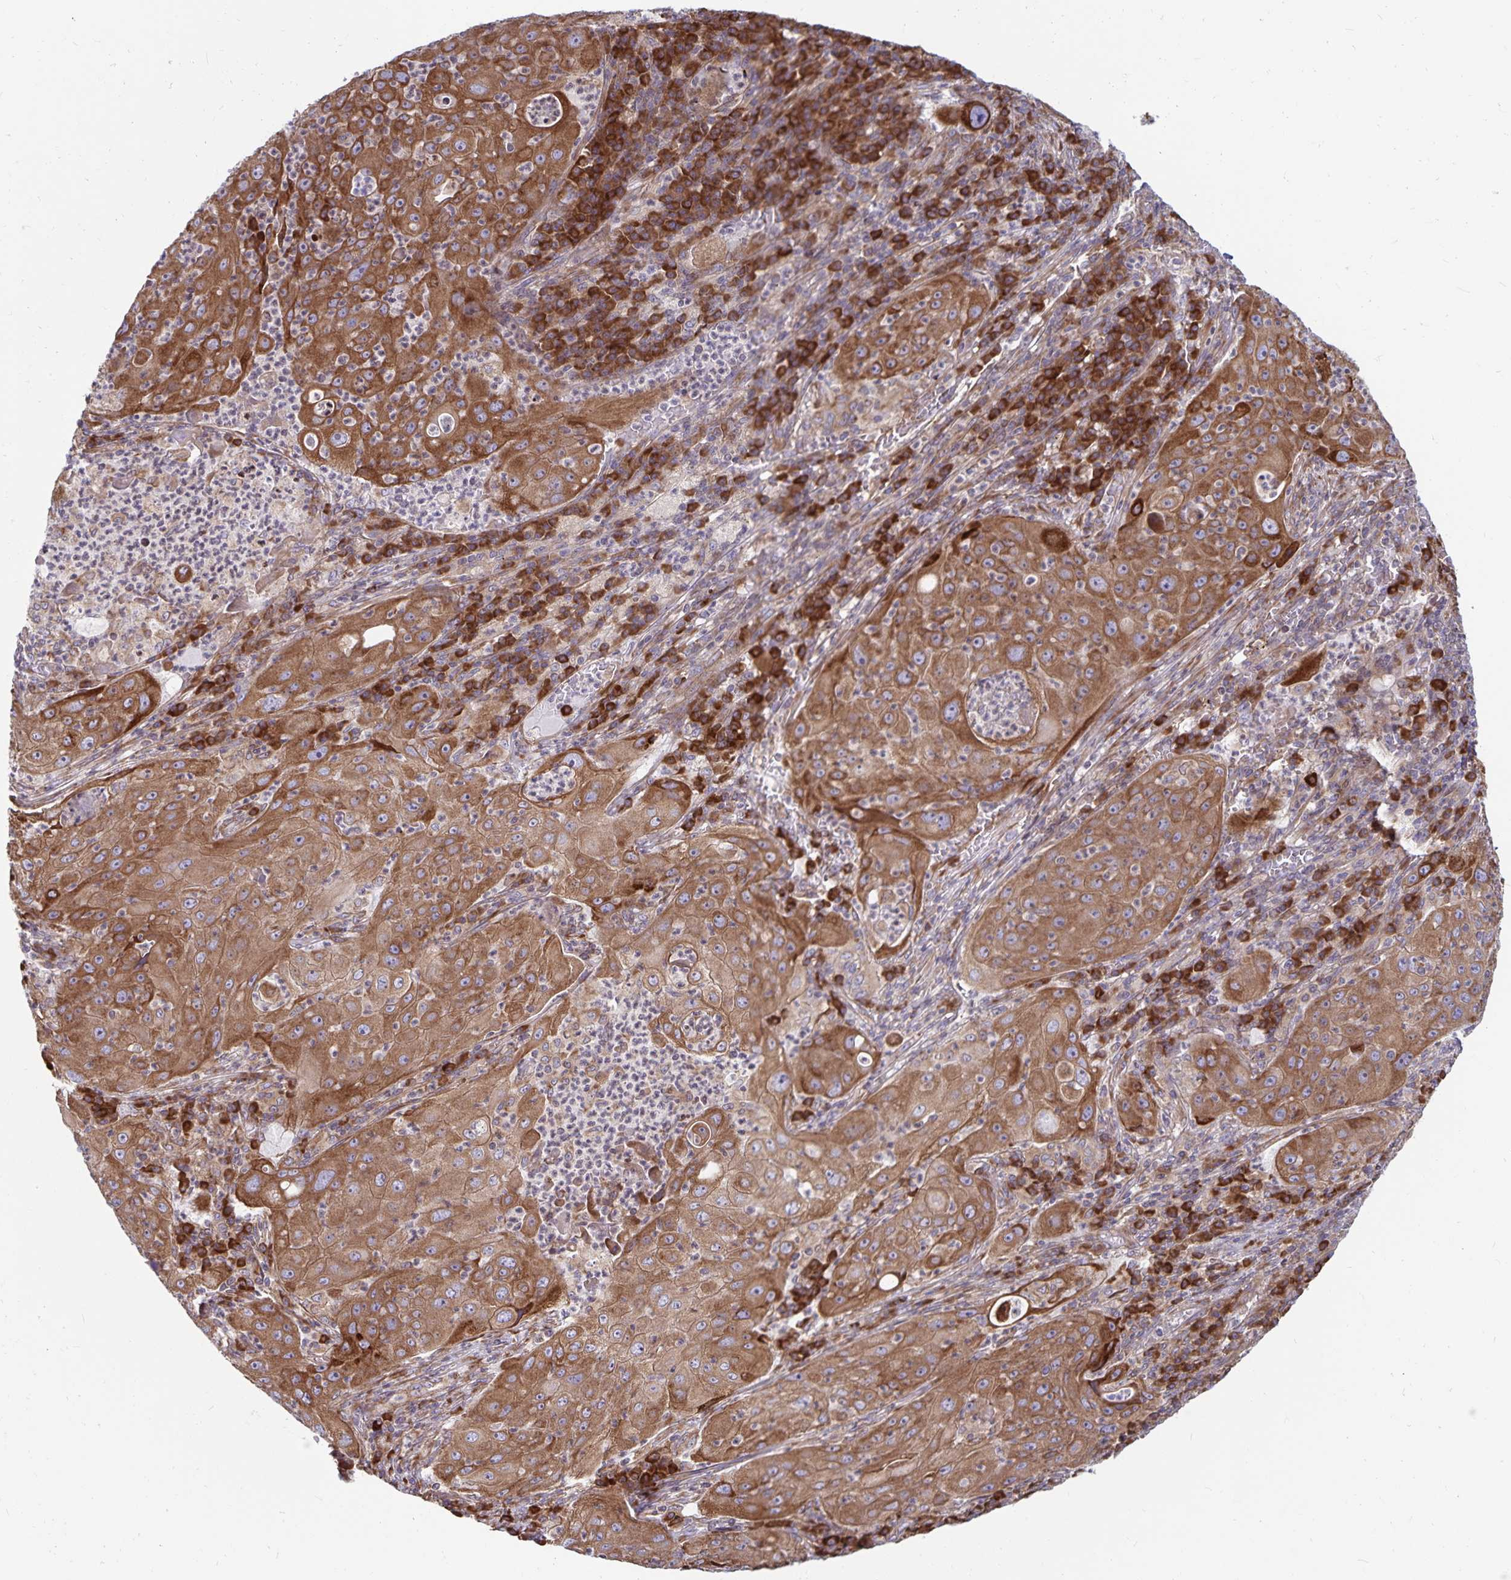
{"staining": {"intensity": "moderate", "quantity": ">75%", "location": "cytoplasmic/membranous"}, "tissue": "lung cancer", "cell_type": "Tumor cells", "image_type": "cancer", "snomed": [{"axis": "morphology", "description": "Squamous cell carcinoma, NOS"}, {"axis": "topography", "description": "Lung"}], "caption": "Protein analysis of lung cancer (squamous cell carcinoma) tissue reveals moderate cytoplasmic/membranous staining in approximately >75% of tumor cells.", "gene": "SEC62", "patient": {"sex": "female", "age": 59}}